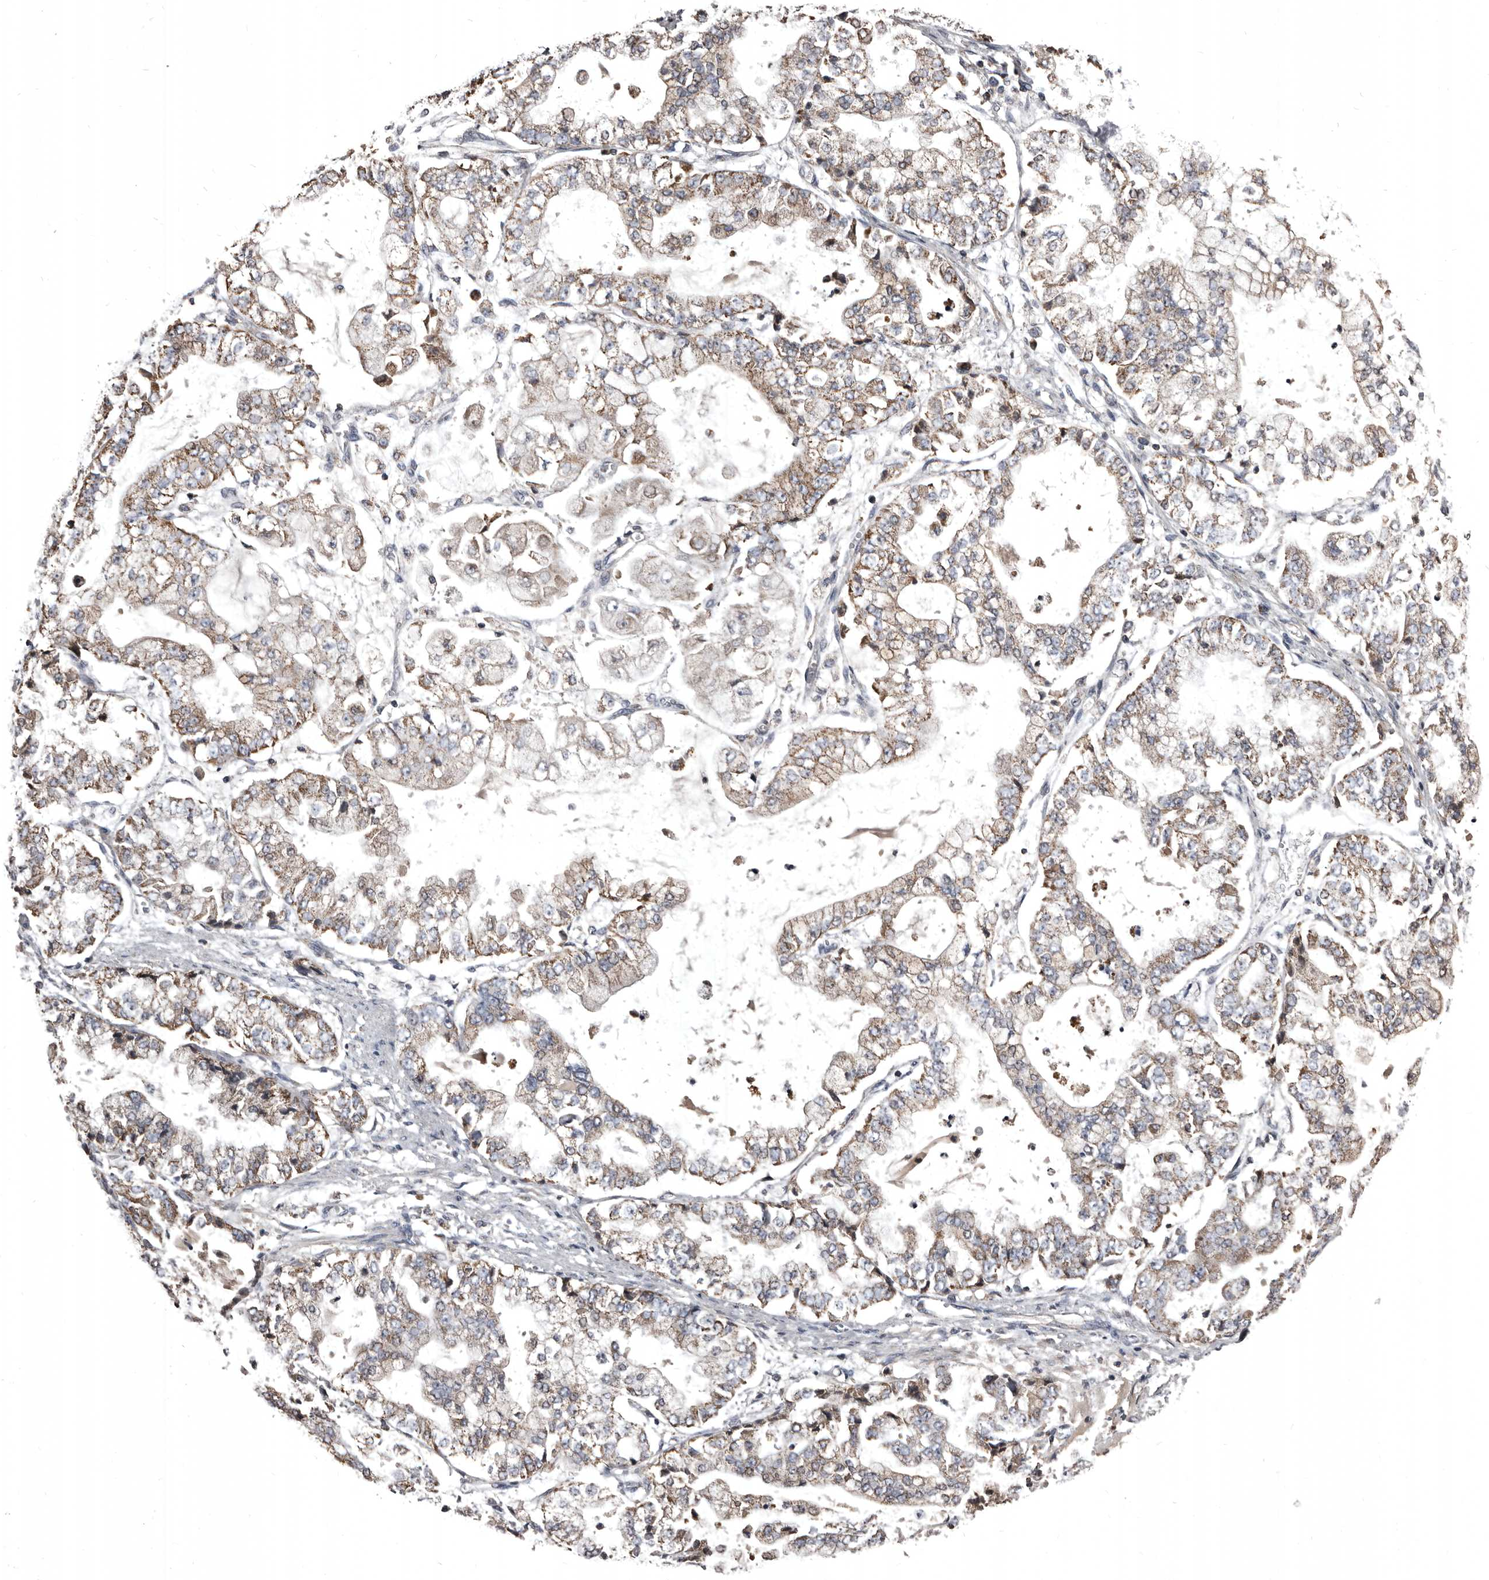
{"staining": {"intensity": "moderate", "quantity": ">75%", "location": "cytoplasmic/membranous"}, "tissue": "stomach cancer", "cell_type": "Tumor cells", "image_type": "cancer", "snomed": [{"axis": "morphology", "description": "Adenocarcinoma, NOS"}, {"axis": "topography", "description": "Stomach"}], "caption": "Tumor cells exhibit moderate cytoplasmic/membranous positivity in about >75% of cells in stomach cancer (adenocarcinoma). Ihc stains the protein of interest in brown and the nuclei are stained blue.", "gene": "GREB1", "patient": {"sex": "male", "age": 76}}